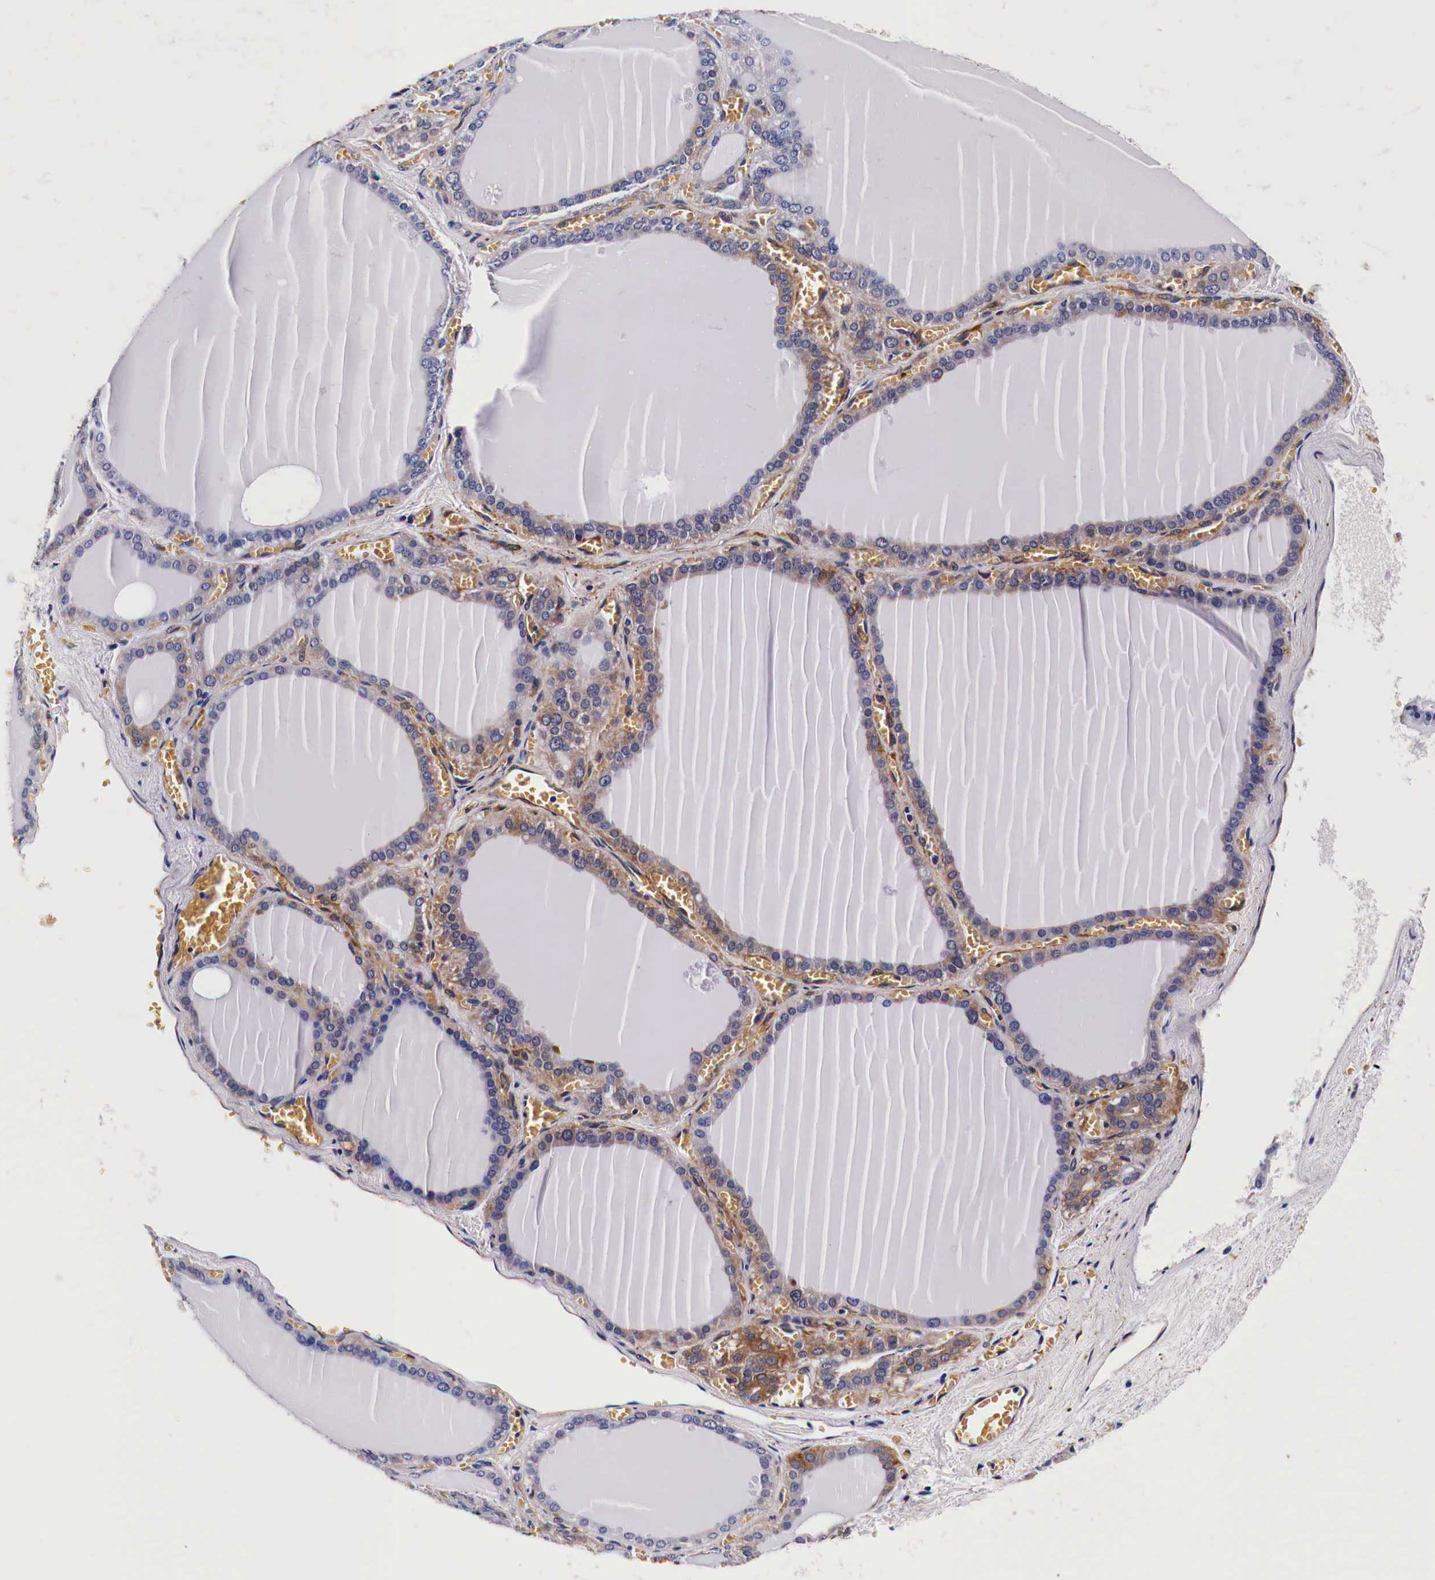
{"staining": {"intensity": "strong", "quantity": ">75%", "location": "cytoplasmic/membranous"}, "tissue": "thyroid gland", "cell_type": "Glandular cells", "image_type": "normal", "snomed": [{"axis": "morphology", "description": "Normal tissue, NOS"}, {"axis": "topography", "description": "Thyroid gland"}], "caption": "There is high levels of strong cytoplasmic/membranous positivity in glandular cells of benign thyroid gland, as demonstrated by immunohistochemical staining (brown color).", "gene": "HSPB1", "patient": {"sex": "female", "age": 55}}